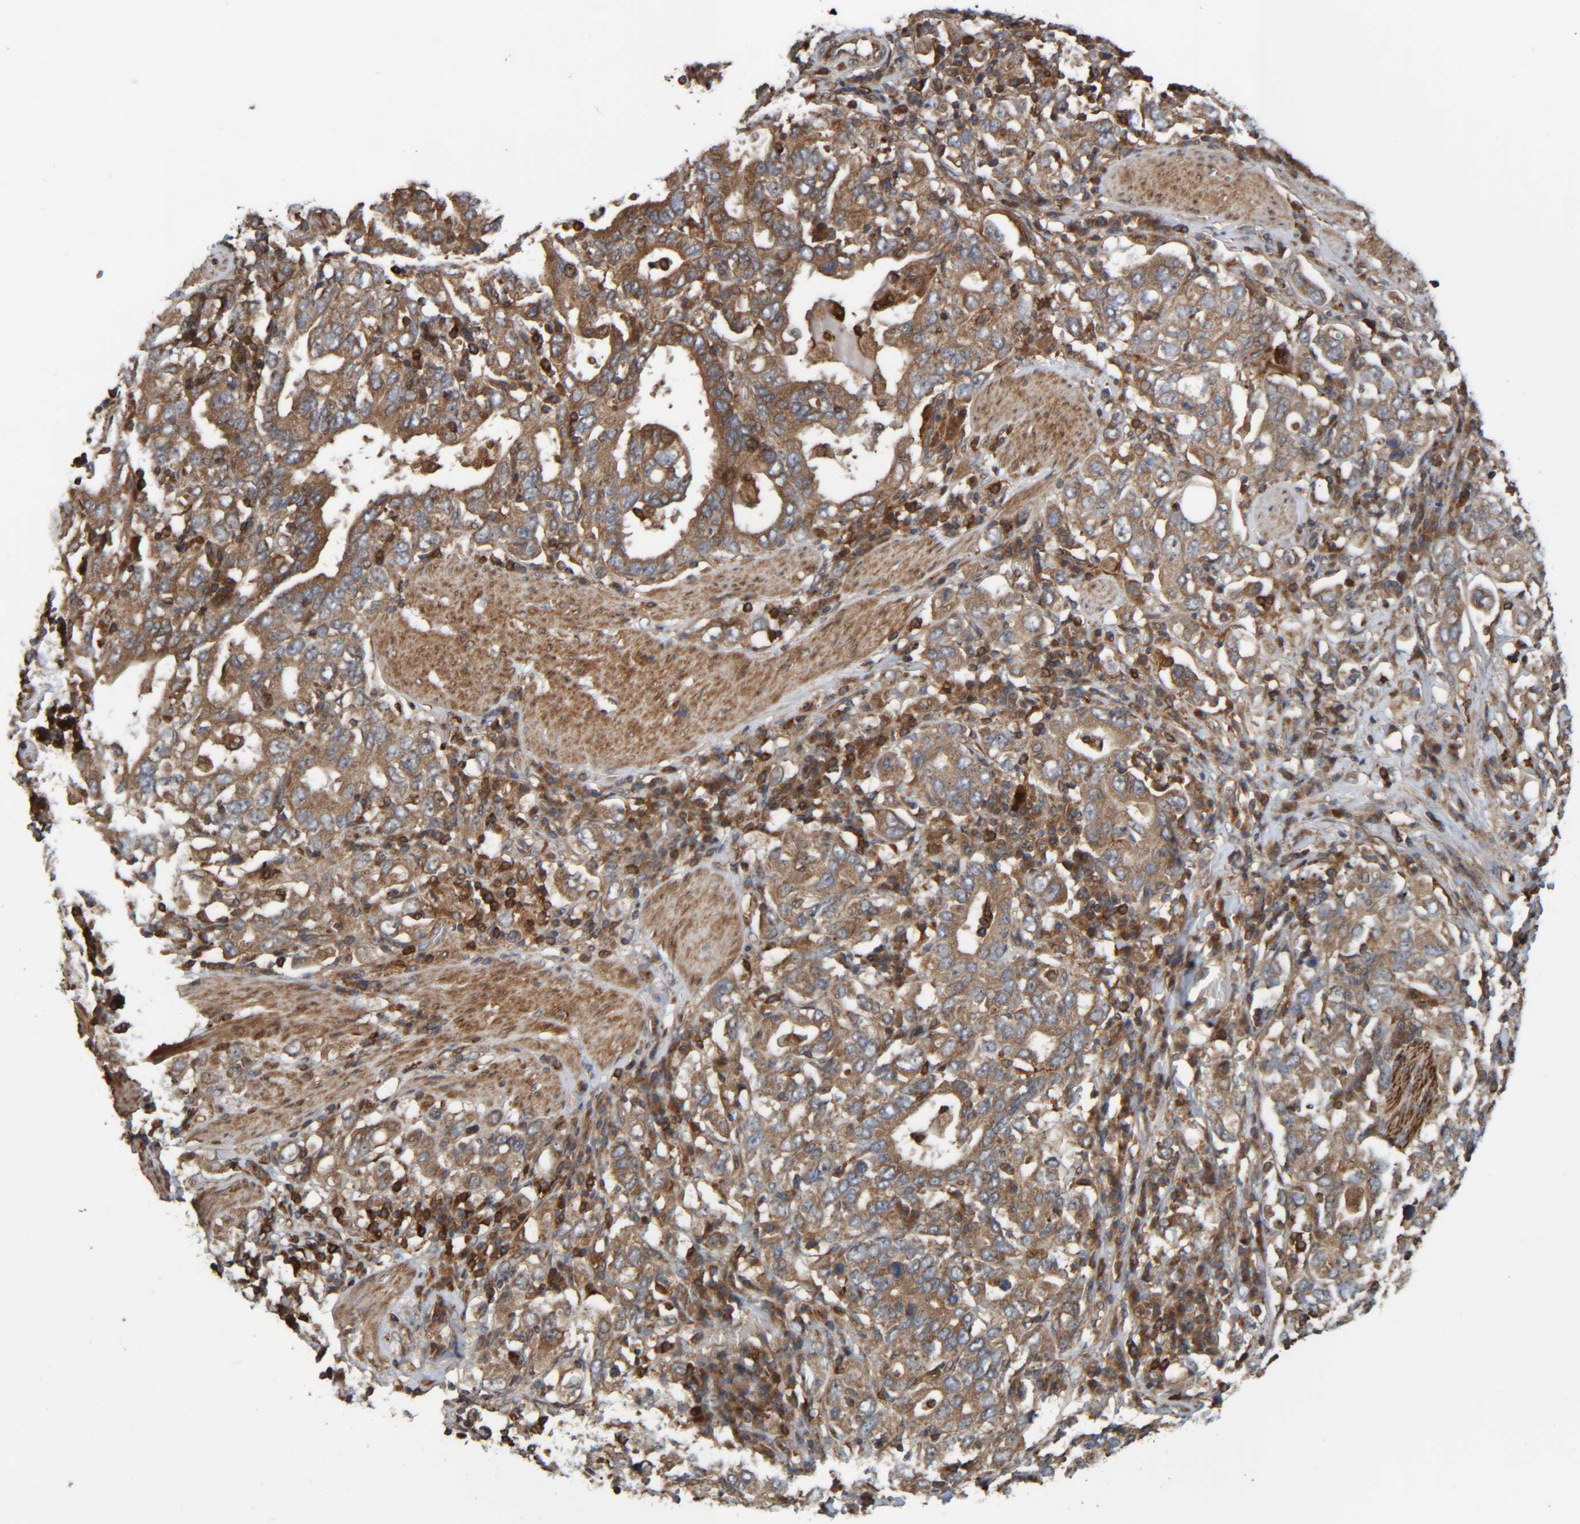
{"staining": {"intensity": "moderate", "quantity": ">75%", "location": "cytoplasmic/membranous"}, "tissue": "stomach cancer", "cell_type": "Tumor cells", "image_type": "cancer", "snomed": [{"axis": "morphology", "description": "Adenocarcinoma, NOS"}, {"axis": "topography", "description": "Stomach, upper"}], "caption": "Tumor cells reveal medium levels of moderate cytoplasmic/membranous staining in about >75% of cells in human adenocarcinoma (stomach).", "gene": "CCDC57", "patient": {"sex": "male", "age": 62}}